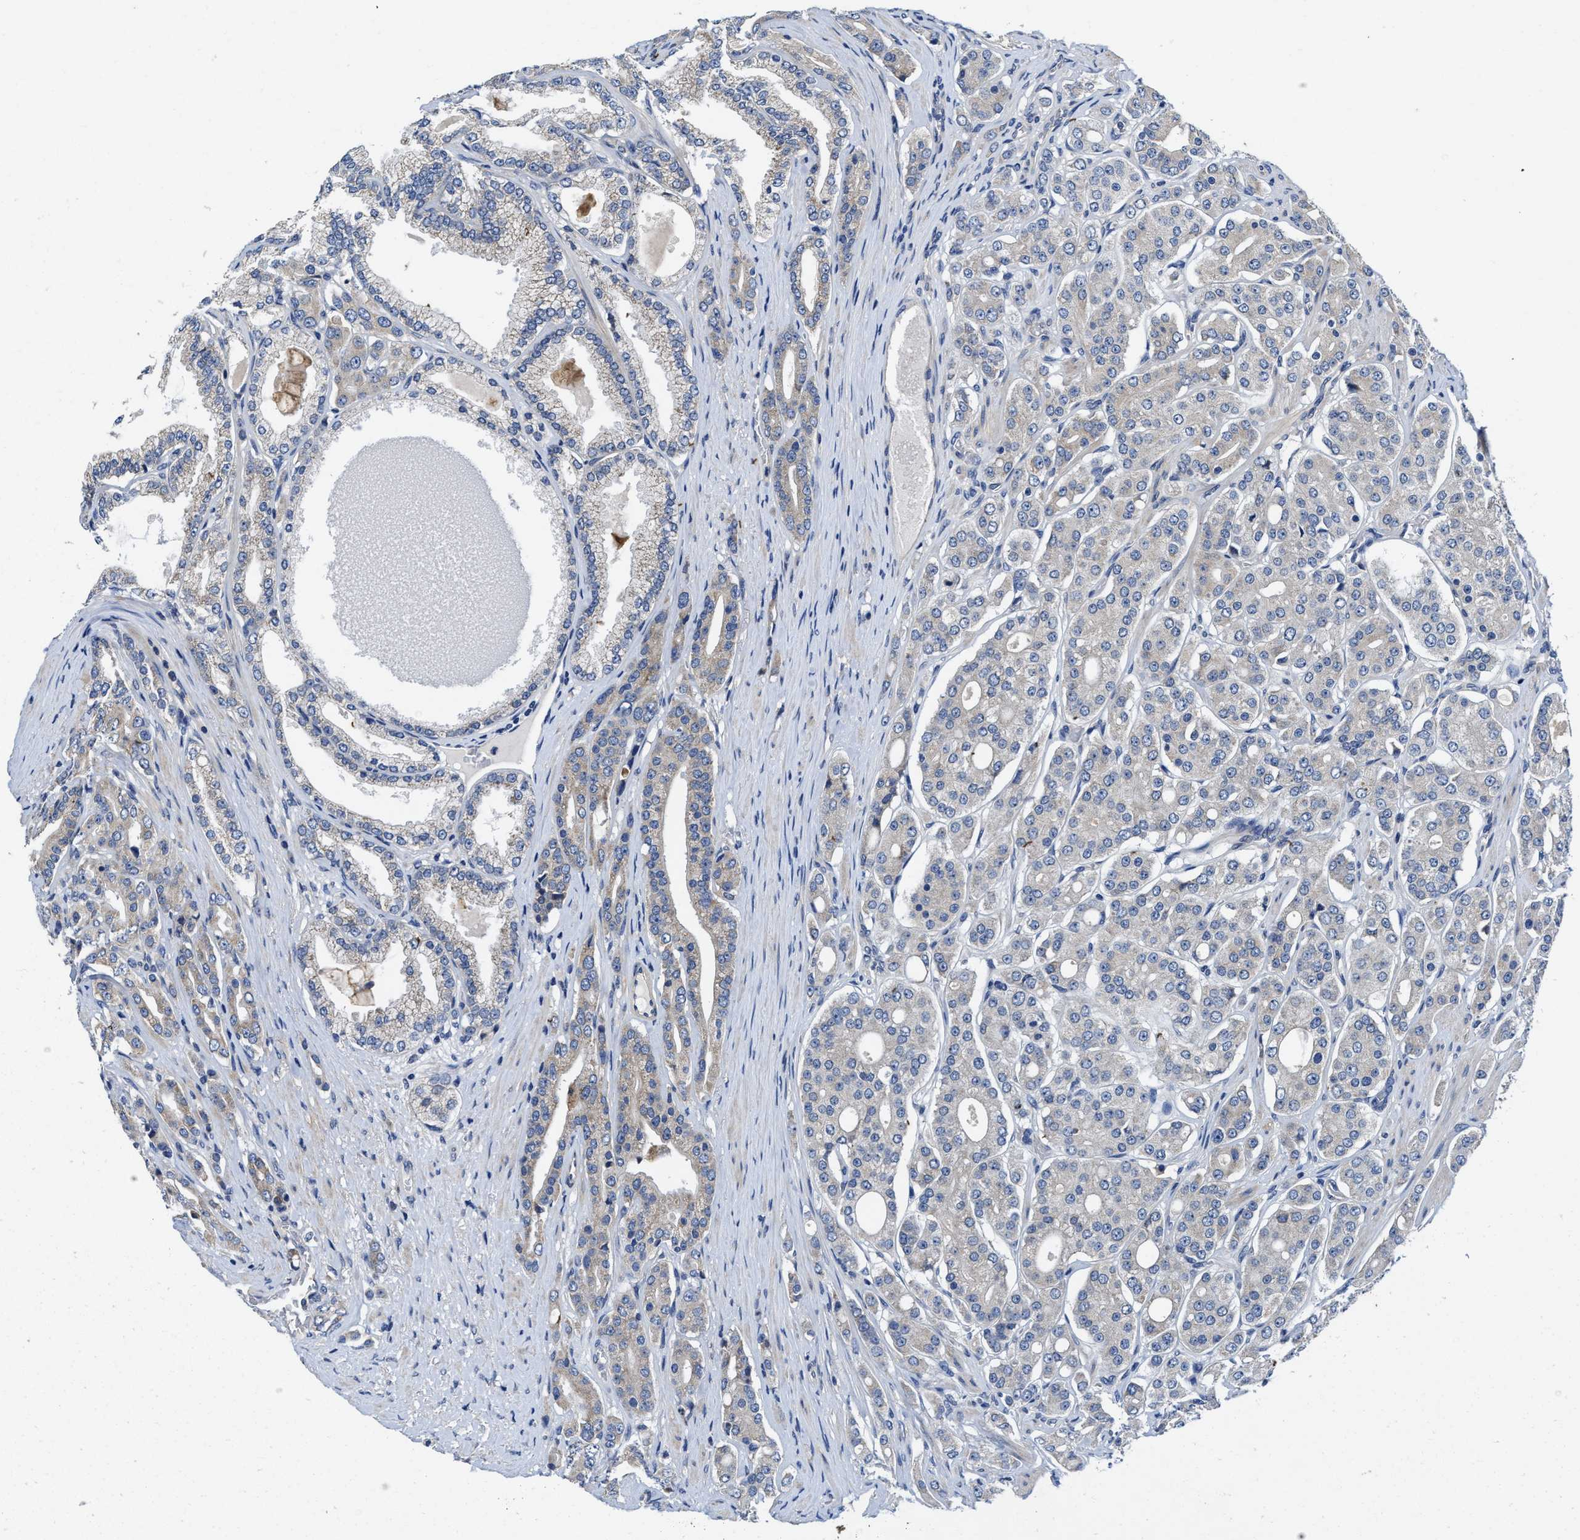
{"staining": {"intensity": "weak", "quantity": "<25%", "location": "cytoplasmic/membranous"}, "tissue": "prostate cancer", "cell_type": "Tumor cells", "image_type": "cancer", "snomed": [{"axis": "morphology", "description": "Adenocarcinoma, High grade"}, {"axis": "topography", "description": "Prostate"}], "caption": "Tumor cells show no significant protein positivity in prostate cancer (adenocarcinoma (high-grade)). The staining is performed using DAB brown chromogen with nuclei counter-stained in using hematoxylin.", "gene": "EFNA4", "patient": {"sex": "male", "age": 71}}